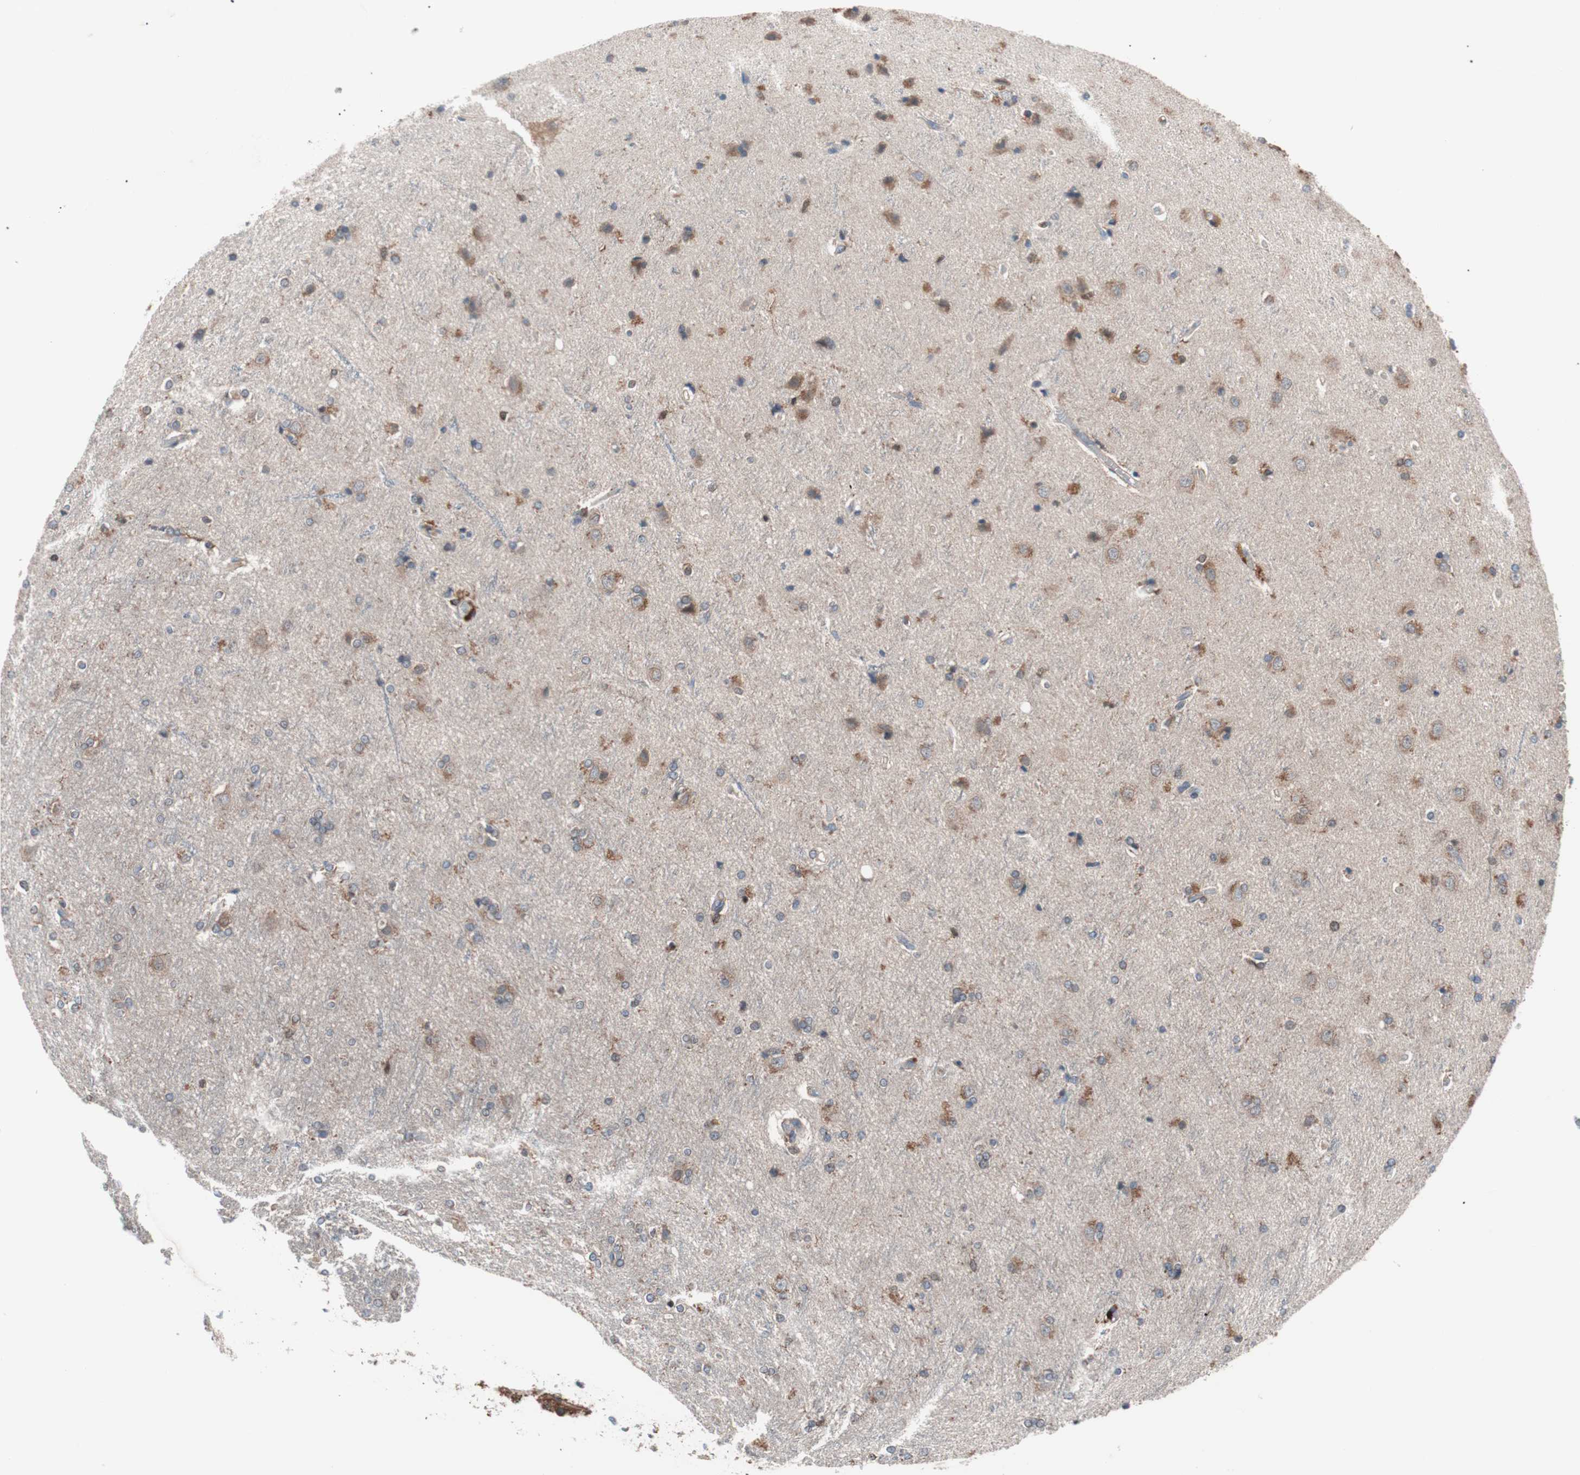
{"staining": {"intensity": "moderate", "quantity": "25%-75%", "location": "cytoplasmic/membranous"}, "tissue": "cerebral cortex", "cell_type": "Endothelial cells", "image_type": "normal", "snomed": [{"axis": "morphology", "description": "Normal tissue, NOS"}, {"axis": "topography", "description": "Cerebral cortex"}], "caption": "Approximately 25%-75% of endothelial cells in unremarkable cerebral cortex demonstrate moderate cytoplasmic/membranous protein staining as visualized by brown immunohistochemical staining.", "gene": "PIK3R1", "patient": {"sex": "female", "age": 54}}